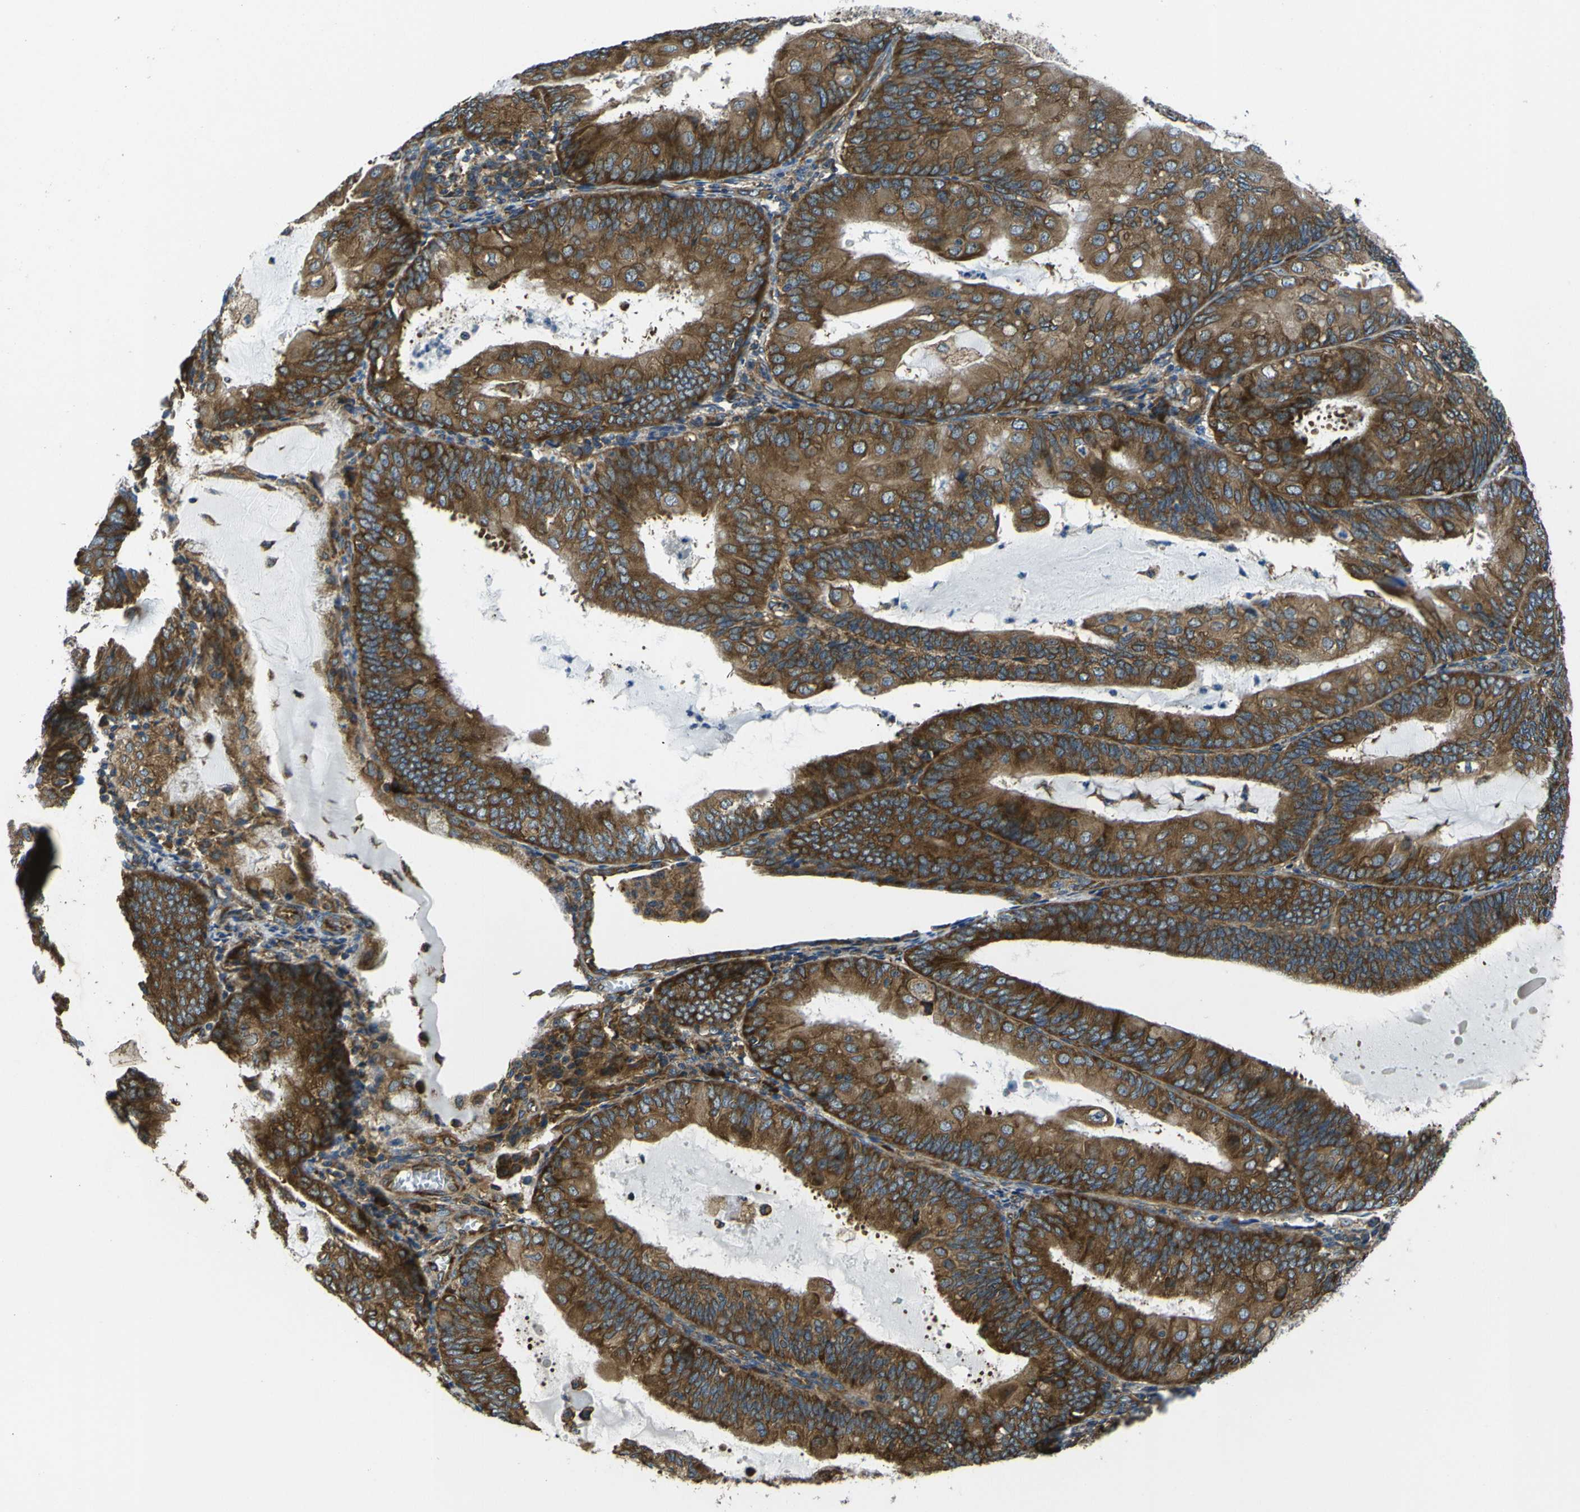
{"staining": {"intensity": "strong", "quantity": ">75%", "location": "cytoplasmic/membranous"}, "tissue": "endometrial cancer", "cell_type": "Tumor cells", "image_type": "cancer", "snomed": [{"axis": "morphology", "description": "Adenocarcinoma, NOS"}, {"axis": "topography", "description": "Endometrium"}], "caption": "Immunohistochemical staining of endometrial adenocarcinoma demonstrates high levels of strong cytoplasmic/membranous protein positivity in about >75% of tumor cells.", "gene": "RPSA", "patient": {"sex": "female", "age": 81}}